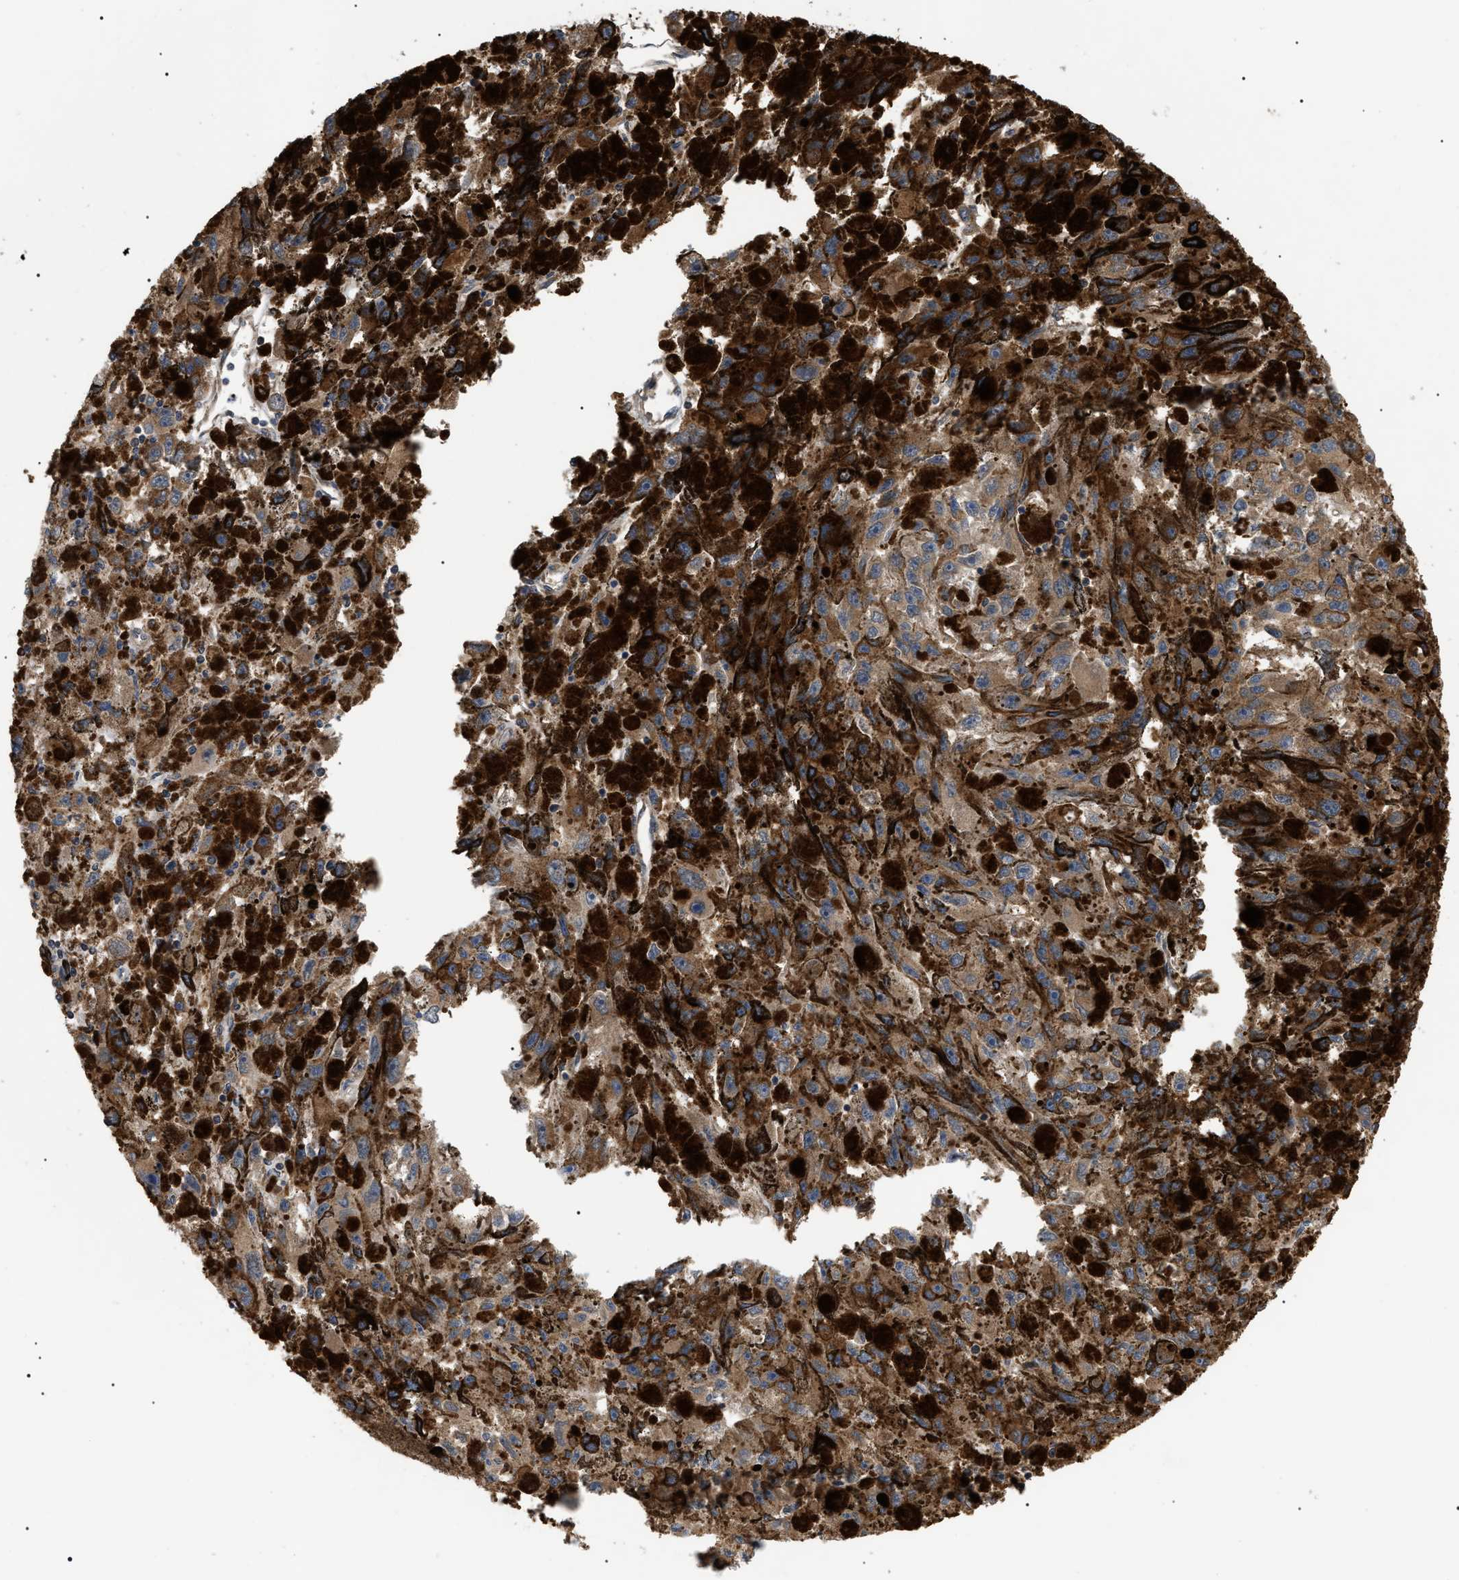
{"staining": {"intensity": "moderate", "quantity": ">75%", "location": "cytoplasmic/membranous"}, "tissue": "melanoma", "cell_type": "Tumor cells", "image_type": "cancer", "snomed": [{"axis": "morphology", "description": "Malignant melanoma, NOS"}, {"axis": "topography", "description": "Skin"}], "caption": "Human melanoma stained with a protein marker shows moderate staining in tumor cells.", "gene": "ASTL", "patient": {"sex": "female", "age": 104}}